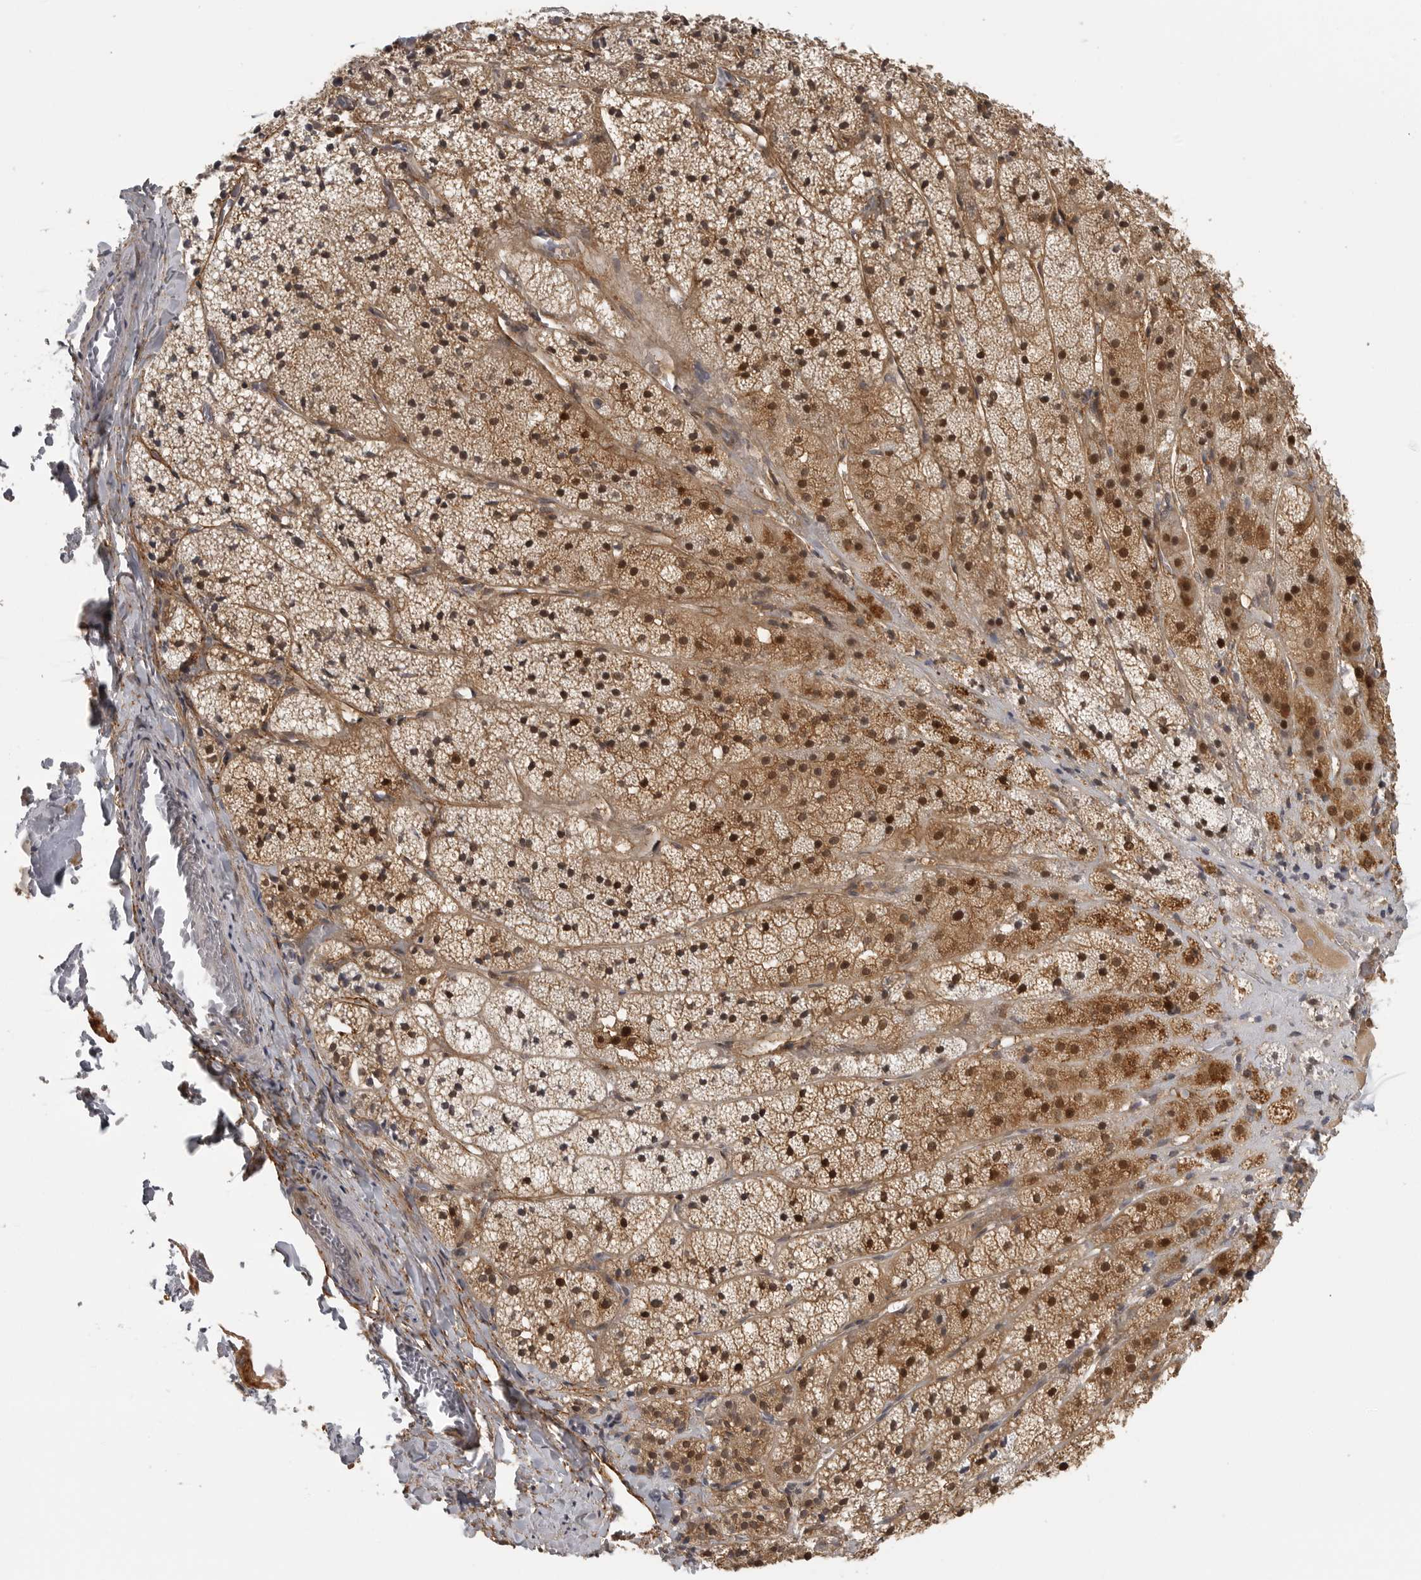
{"staining": {"intensity": "strong", "quantity": ">75%", "location": "cytoplasmic/membranous,nuclear"}, "tissue": "adrenal gland", "cell_type": "Glandular cells", "image_type": "normal", "snomed": [{"axis": "morphology", "description": "Normal tissue, NOS"}, {"axis": "topography", "description": "Adrenal gland"}], "caption": "This is a micrograph of IHC staining of normal adrenal gland, which shows strong expression in the cytoplasmic/membranous,nuclear of glandular cells.", "gene": "UROD", "patient": {"sex": "female", "age": 44}}